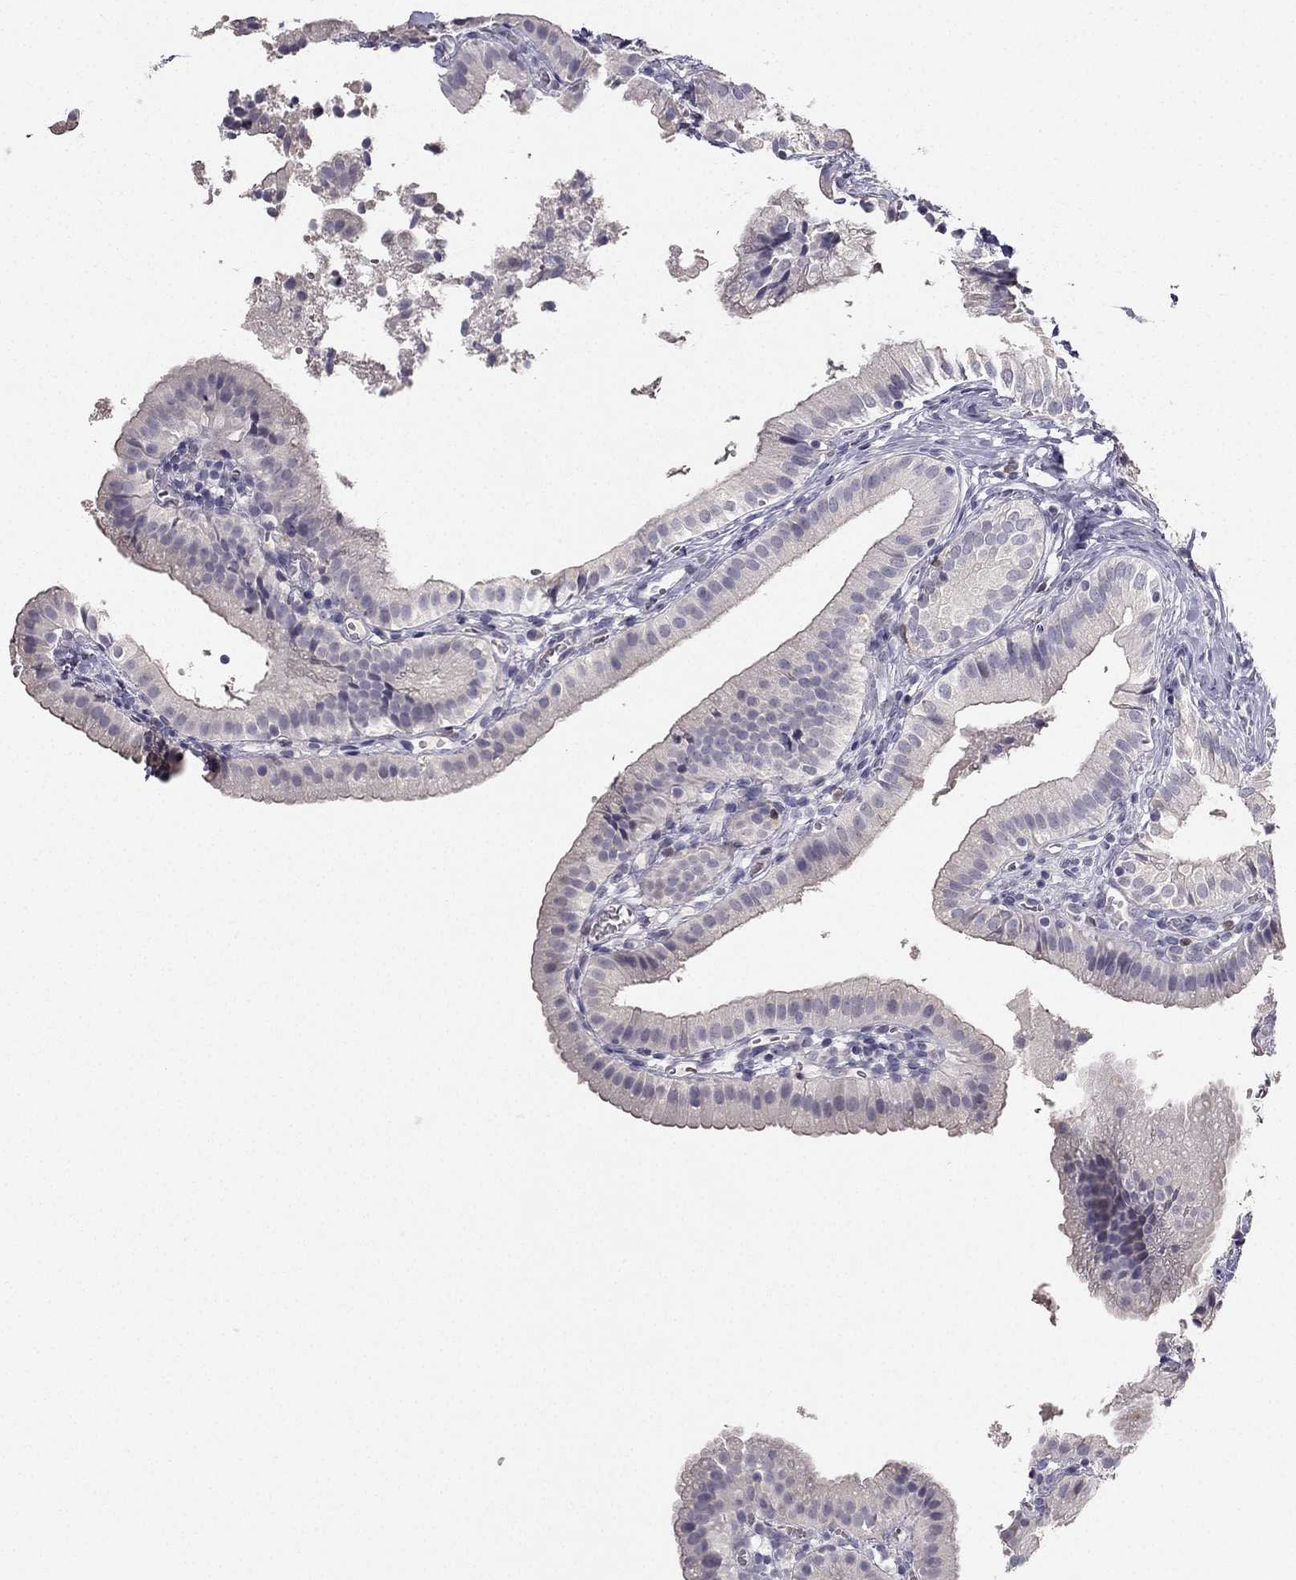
{"staining": {"intensity": "negative", "quantity": "none", "location": "none"}, "tissue": "gallbladder", "cell_type": "Glandular cells", "image_type": "normal", "snomed": [{"axis": "morphology", "description": "Normal tissue, NOS"}, {"axis": "topography", "description": "Gallbladder"}], "caption": "Immunohistochemistry (IHC) micrograph of benign gallbladder: gallbladder stained with DAB (3,3'-diaminobenzidine) shows no significant protein positivity in glandular cells.", "gene": "CALB2", "patient": {"sex": "female", "age": 47}}